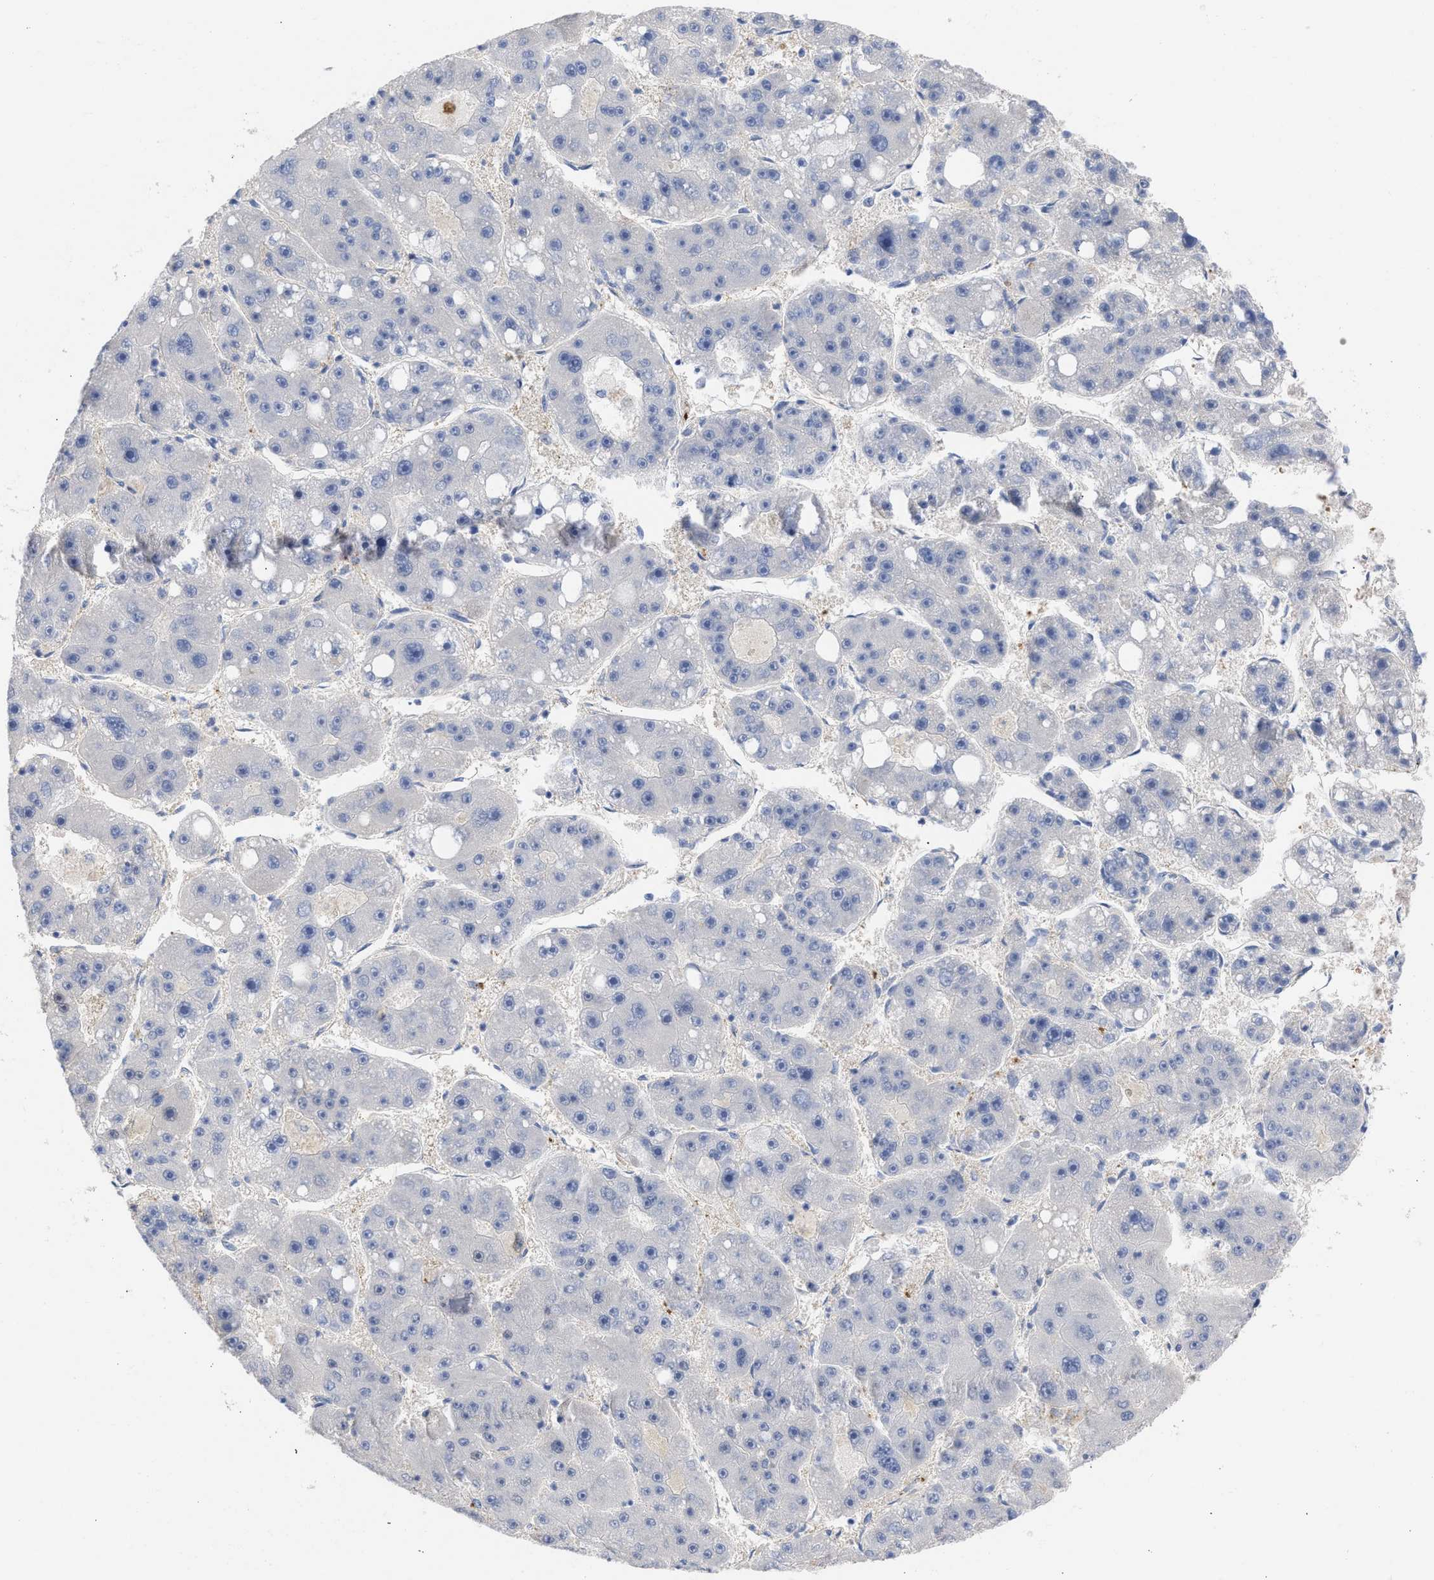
{"staining": {"intensity": "negative", "quantity": "none", "location": "none"}, "tissue": "liver cancer", "cell_type": "Tumor cells", "image_type": "cancer", "snomed": [{"axis": "morphology", "description": "Carcinoma, Hepatocellular, NOS"}, {"axis": "topography", "description": "Liver"}], "caption": "Immunohistochemical staining of hepatocellular carcinoma (liver) demonstrates no significant positivity in tumor cells.", "gene": "THRA", "patient": {"sex": "female", "age": 61}}